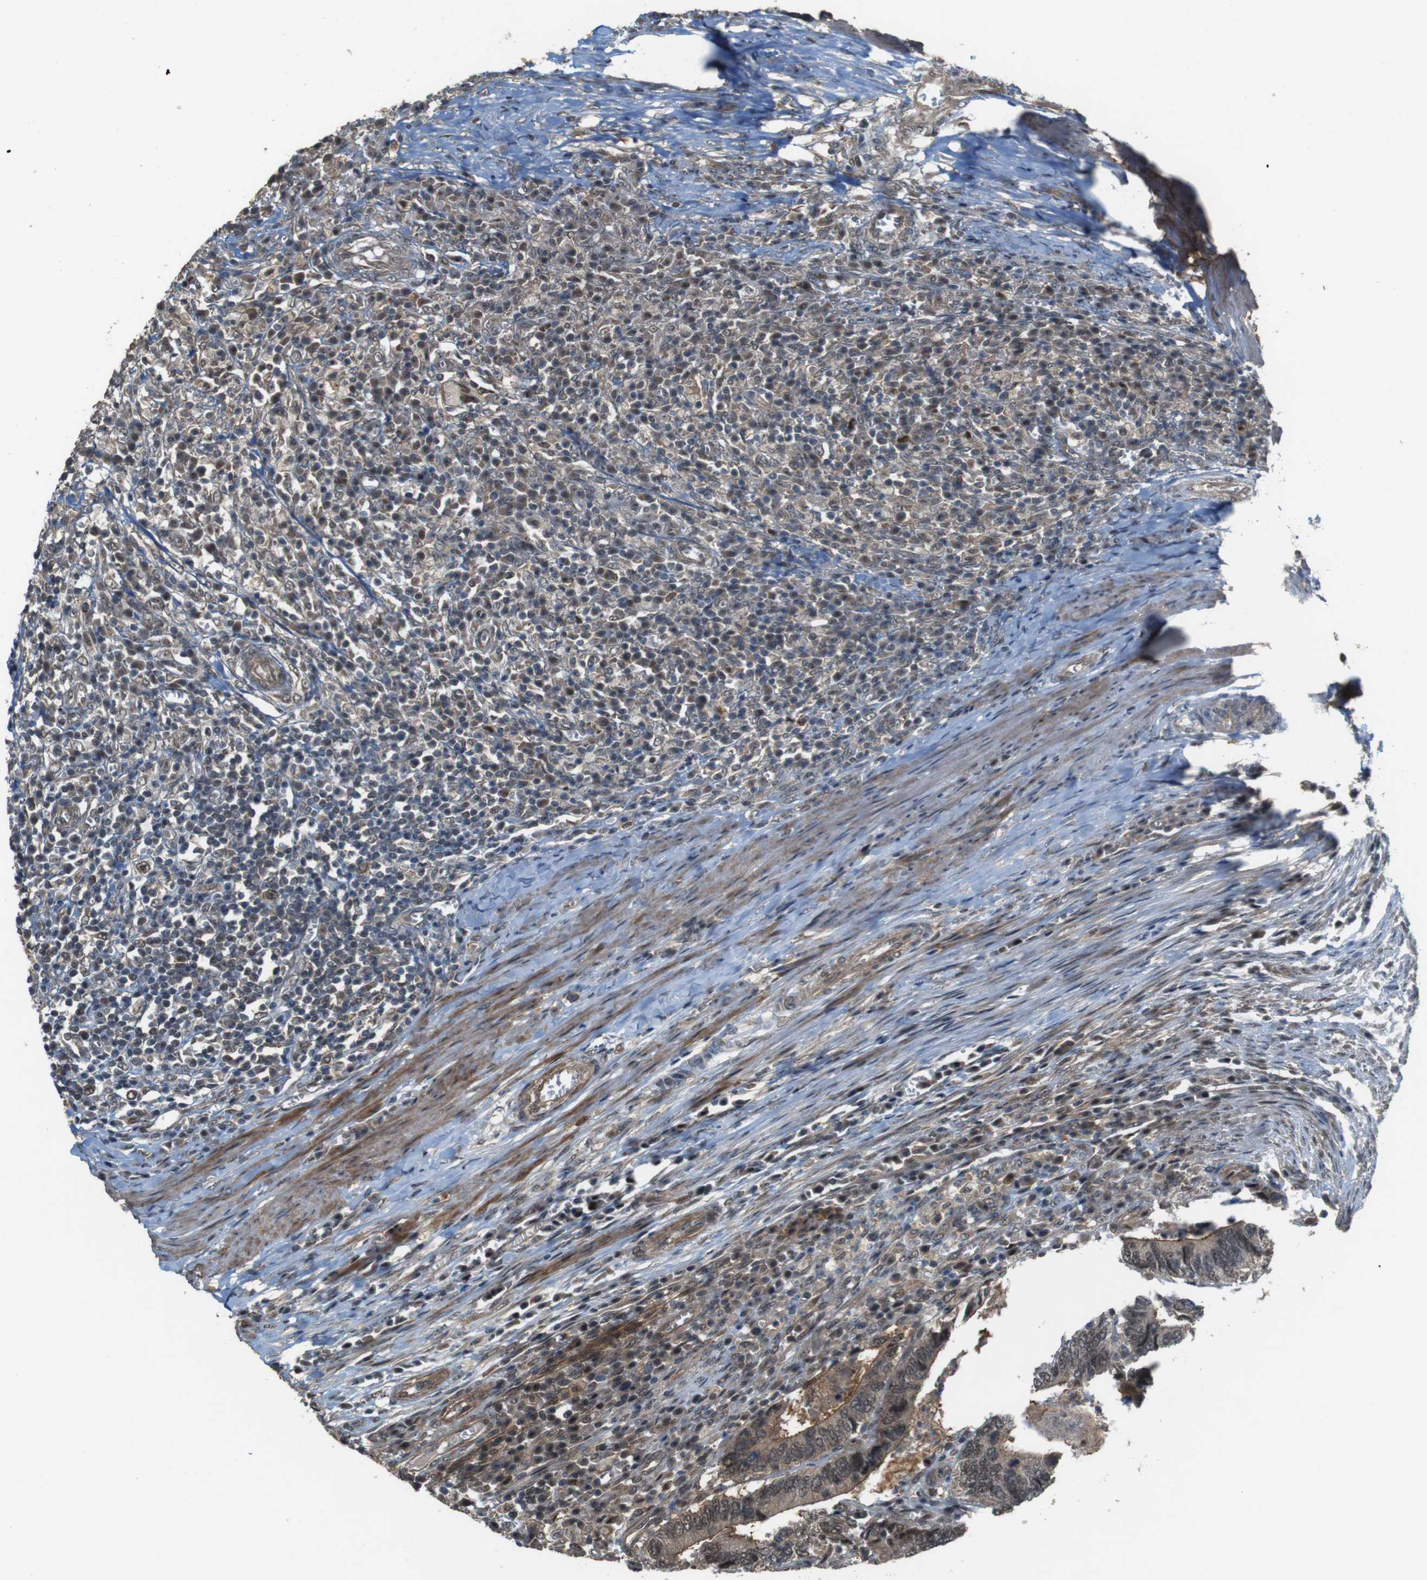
{"staining": {"intensity": "weak", "quantity": ">75%", "location": "cytoplasmic/membranous"}, "tissue": "colorectal cancer", "cell_type": "Tumor cells", "image_type": "cancer", "snomed": [{"axis": "morphology", "description": "Adenocarcinoma, NOS"}, {"axis": "topography", "description": "Colon"}], "caption": "Immunohistochemistry (DAB (3,3'-diaminobenzidine)) staining of human adenocarcinoma (colorectal) demonstrates weak cytoplasmic/membranous protein expression in approximately >75% of tumor cells. The protein of interest is shown in brown color, while the nuclei are stained blue.", "gene": "CDC34", "patient": {"sex": "male", "age": 72}}